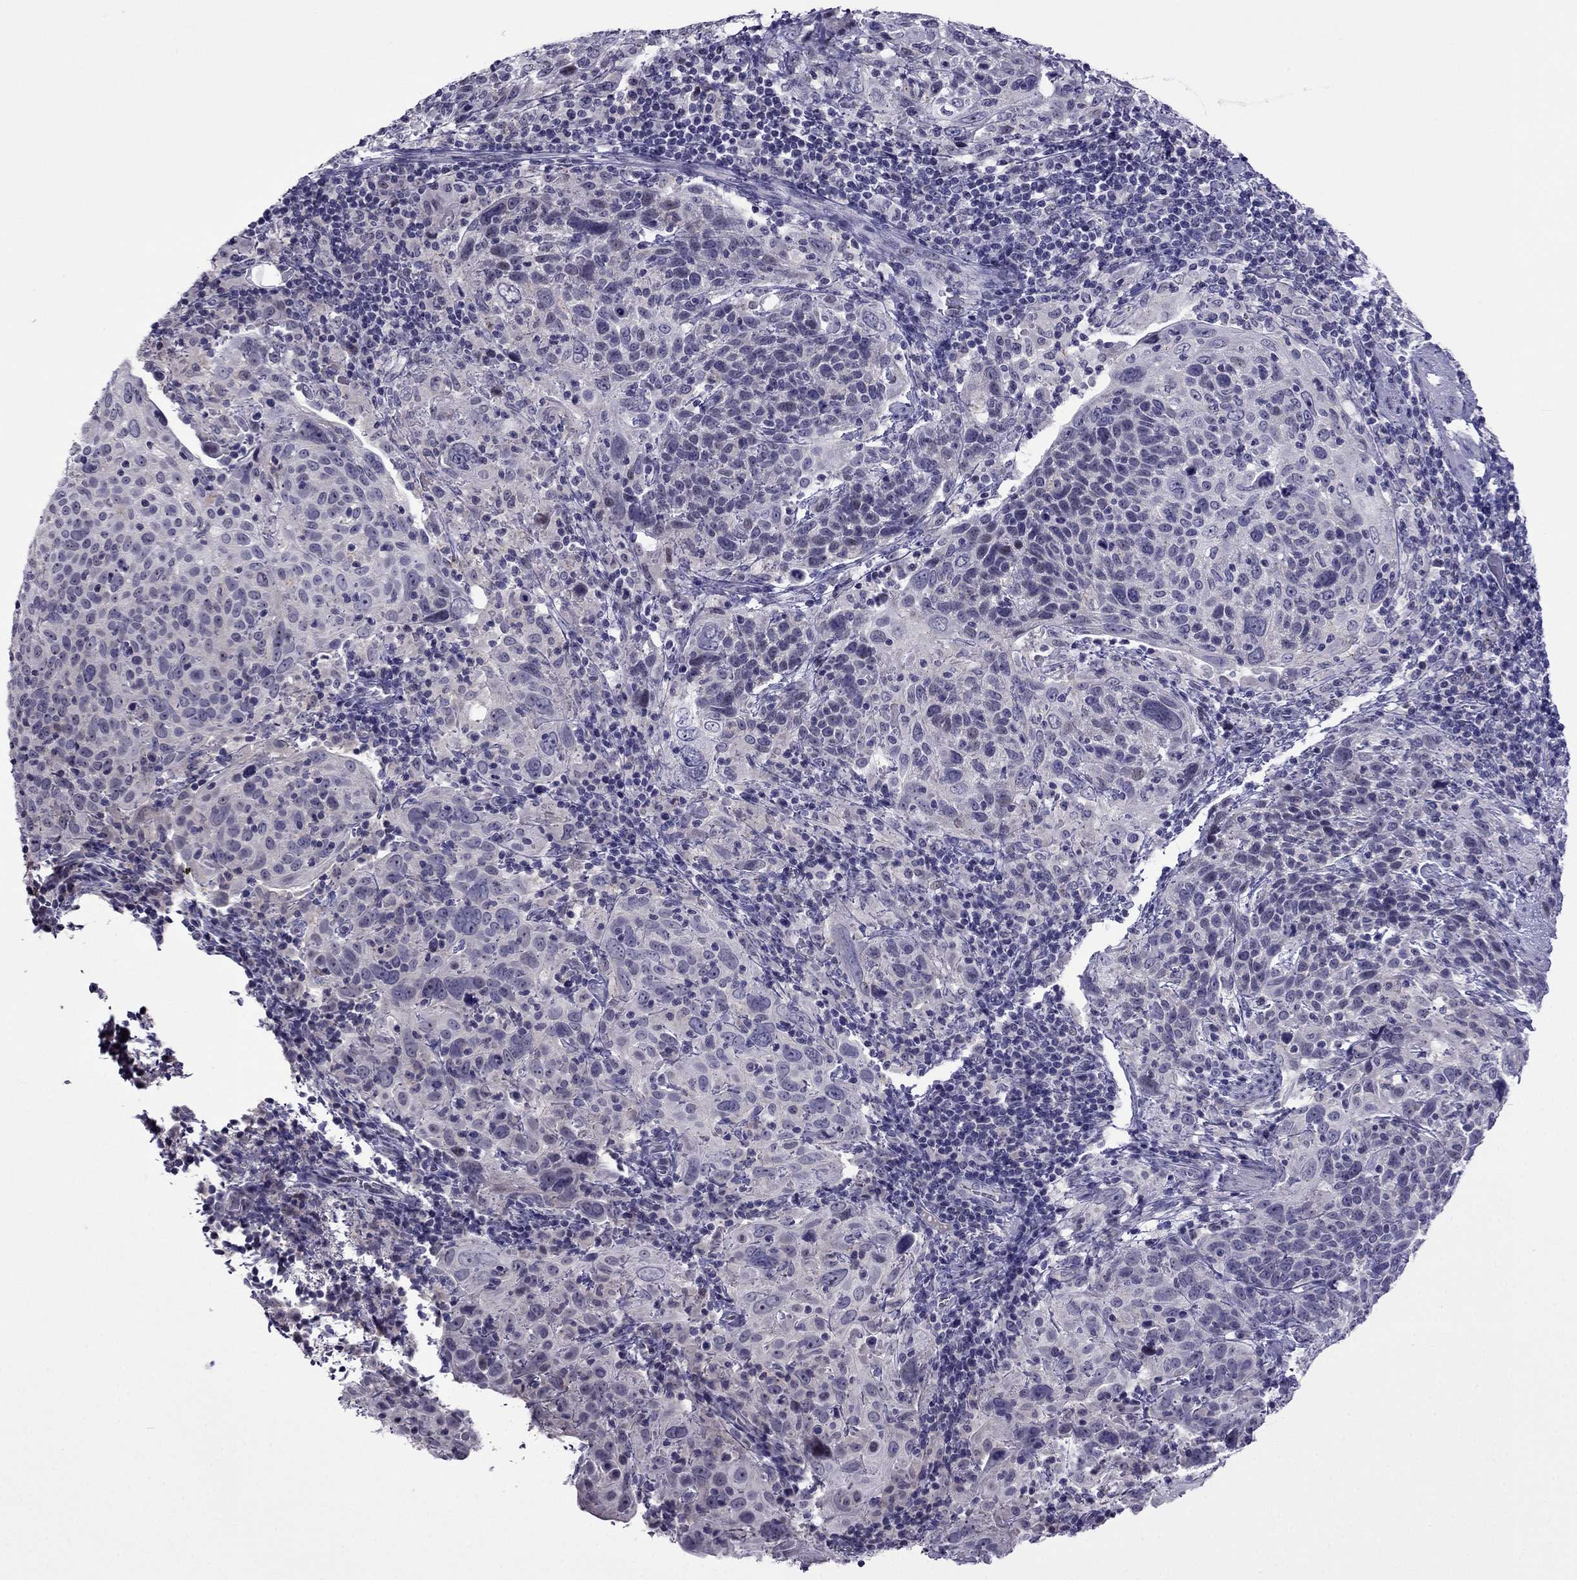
{"staining": {"intensity": "negative", "quantity": "none", "location": "none"}, "tissue": "cervical cancer", "cell_type": "Tumor cells", "image_type": "cancer", "snomed": [{"axis": "morphology", "description": "Squamous cell carcinoma, NOS"}, {"axis": "topography", "description": "Cervix"}], "caption": "Immunohistochemical staining of cervical cancer (squamous cell carcinoma) demonstrates no significant expression in tumor cells. (DAB immunohistochemistry visualized using brightfield microscopy, high magnification).", "gene": "SPTBN4", "patient": {"sex": "female", "age": 61}}